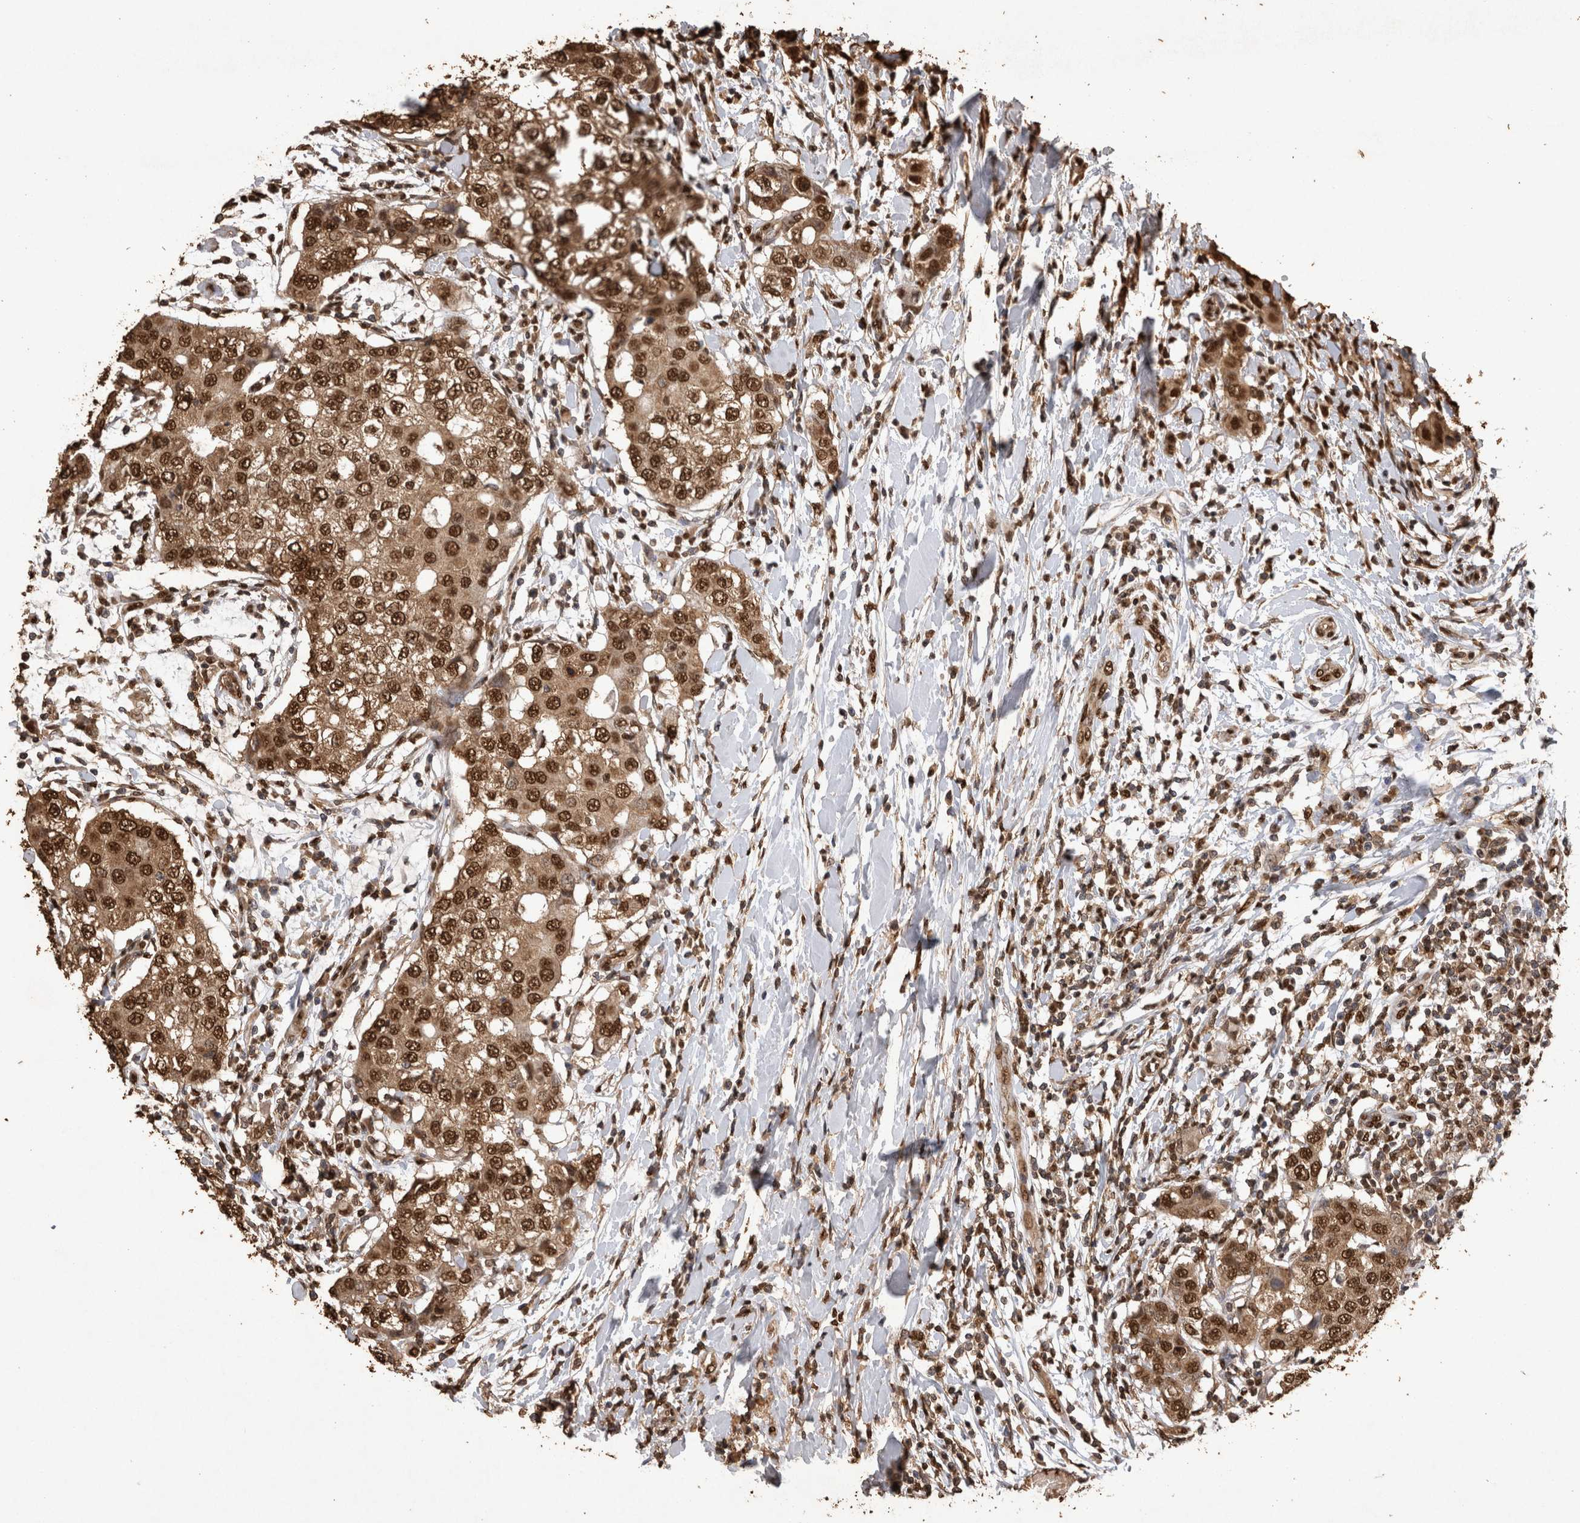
{"staining": {"intensity": "strong", "quantity": ">75%", "location": "cytoplasmic/membranous,nuclear"}, "tissue": "breast cancer", "cell_type": "Tumor cells", "image_type": "cancer", "snomed": [{"axis": "morphology", "description": "Duct carcinoma"}, {"axis": "topography", "description": "Breast"}], "caption": "A photomicrograph showing strong cytoplasmic/membranous and nuclear expression in about >75% of tumor cells in invasive ductal carcinoma (breast), as visualized by brown immunohistochemical staining.", "gene": "OAS2", "patient": {"sex": "female", "age": 27}}